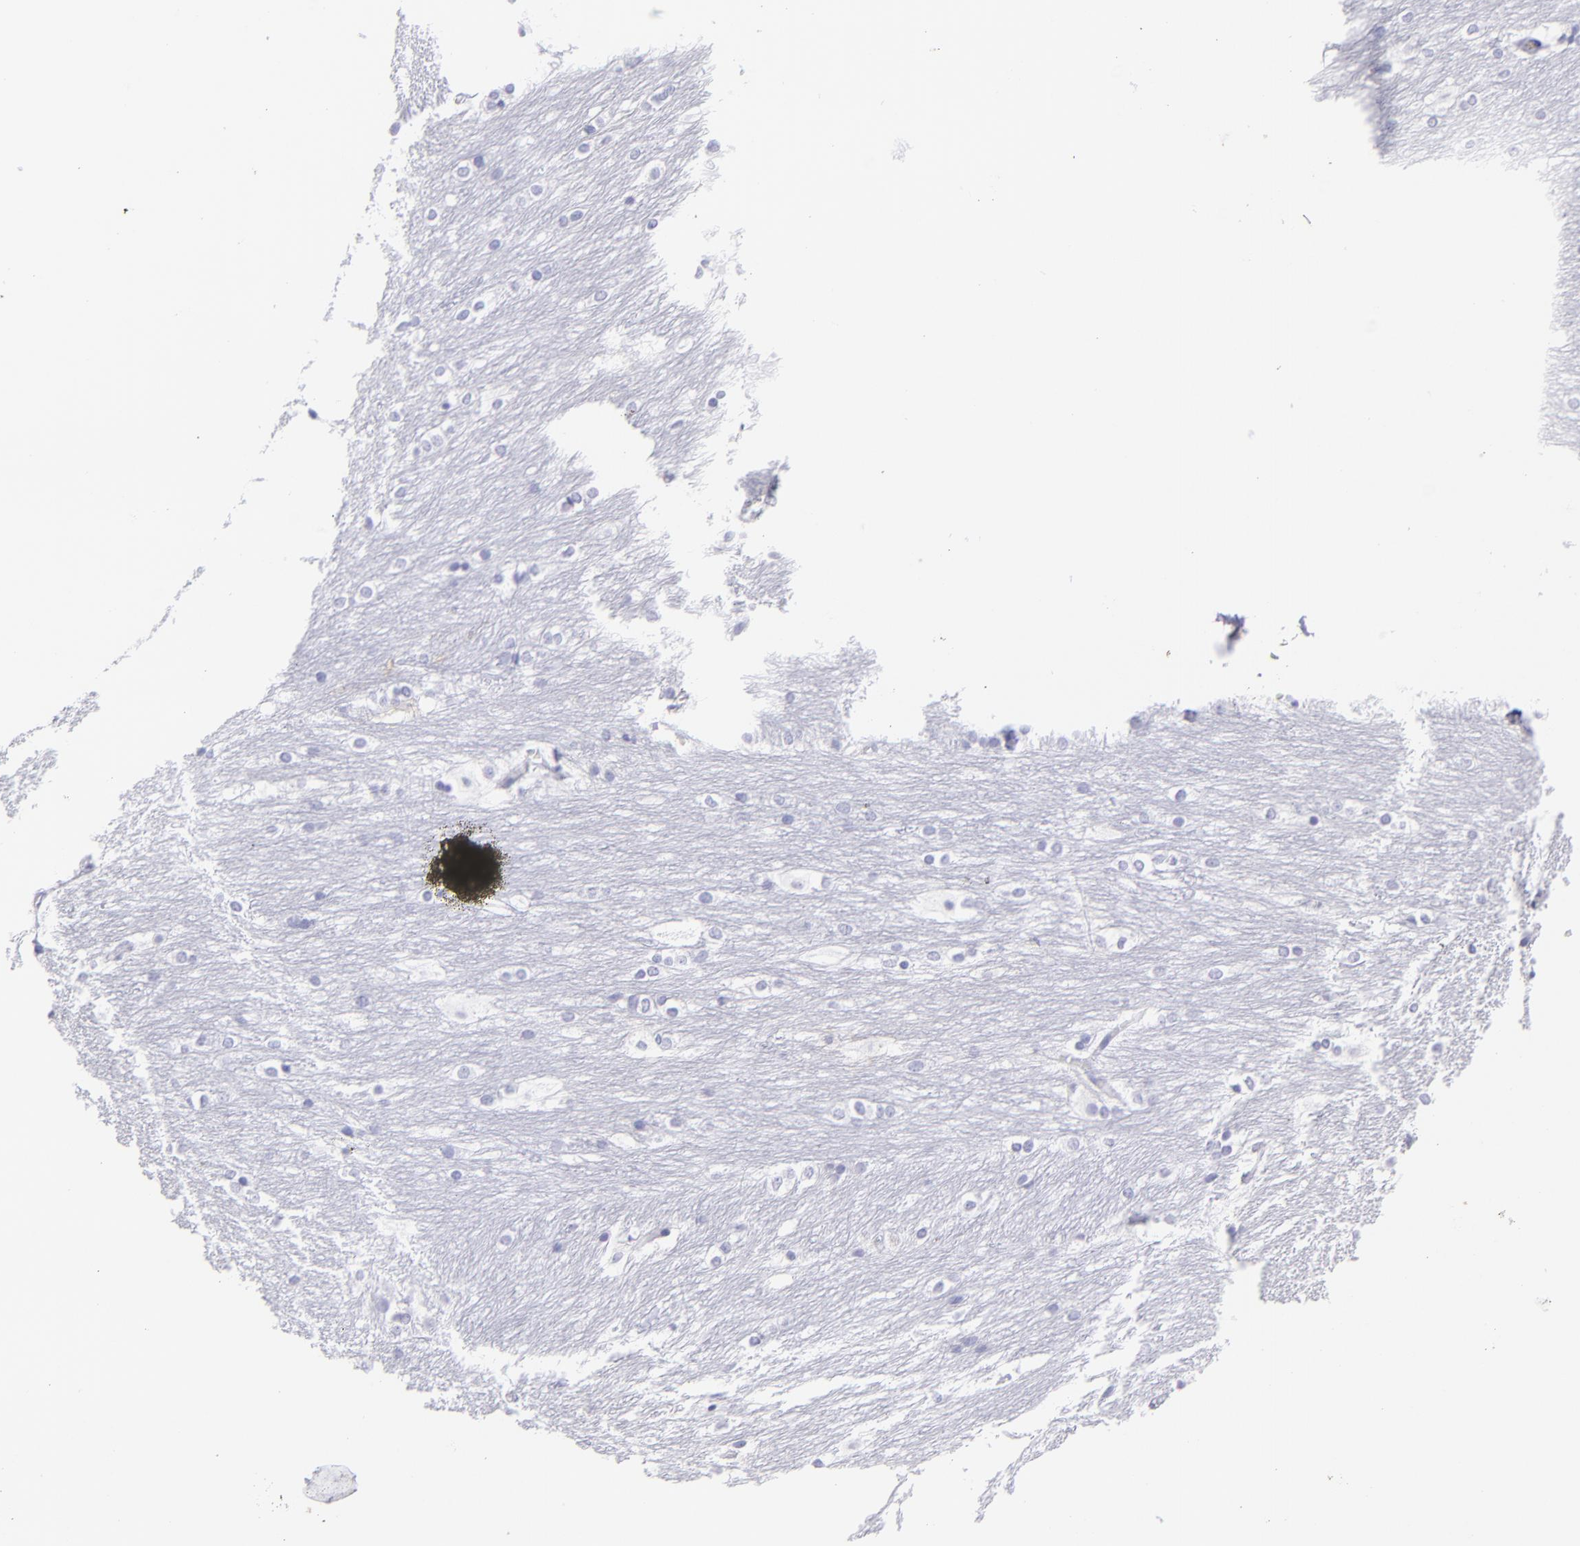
{"staining": {"intensity": "strong", "quantity": "<25%", "location": "cytoplasmic/membranous"}, "tissue": "caudate", "cell_type": "Glial cells", "image_type": "normal", "snomed": [{"axis": "morphology", "description": "Normal tissue, NOS"}, {"axis": "topography", "description": "Lateral ventricle wall"}], "caption": "Immunohistochemistry (IHC) of unremarkable human caudate reveals medium levels of strong cytoplasmic/membranous staining in approximately <25% of glial cells. (brown staining indicates protein expression, while blue staining denotes nuclei).", "gene": "SLC1A2", "patient": {"sex": "female", "age": 19}}